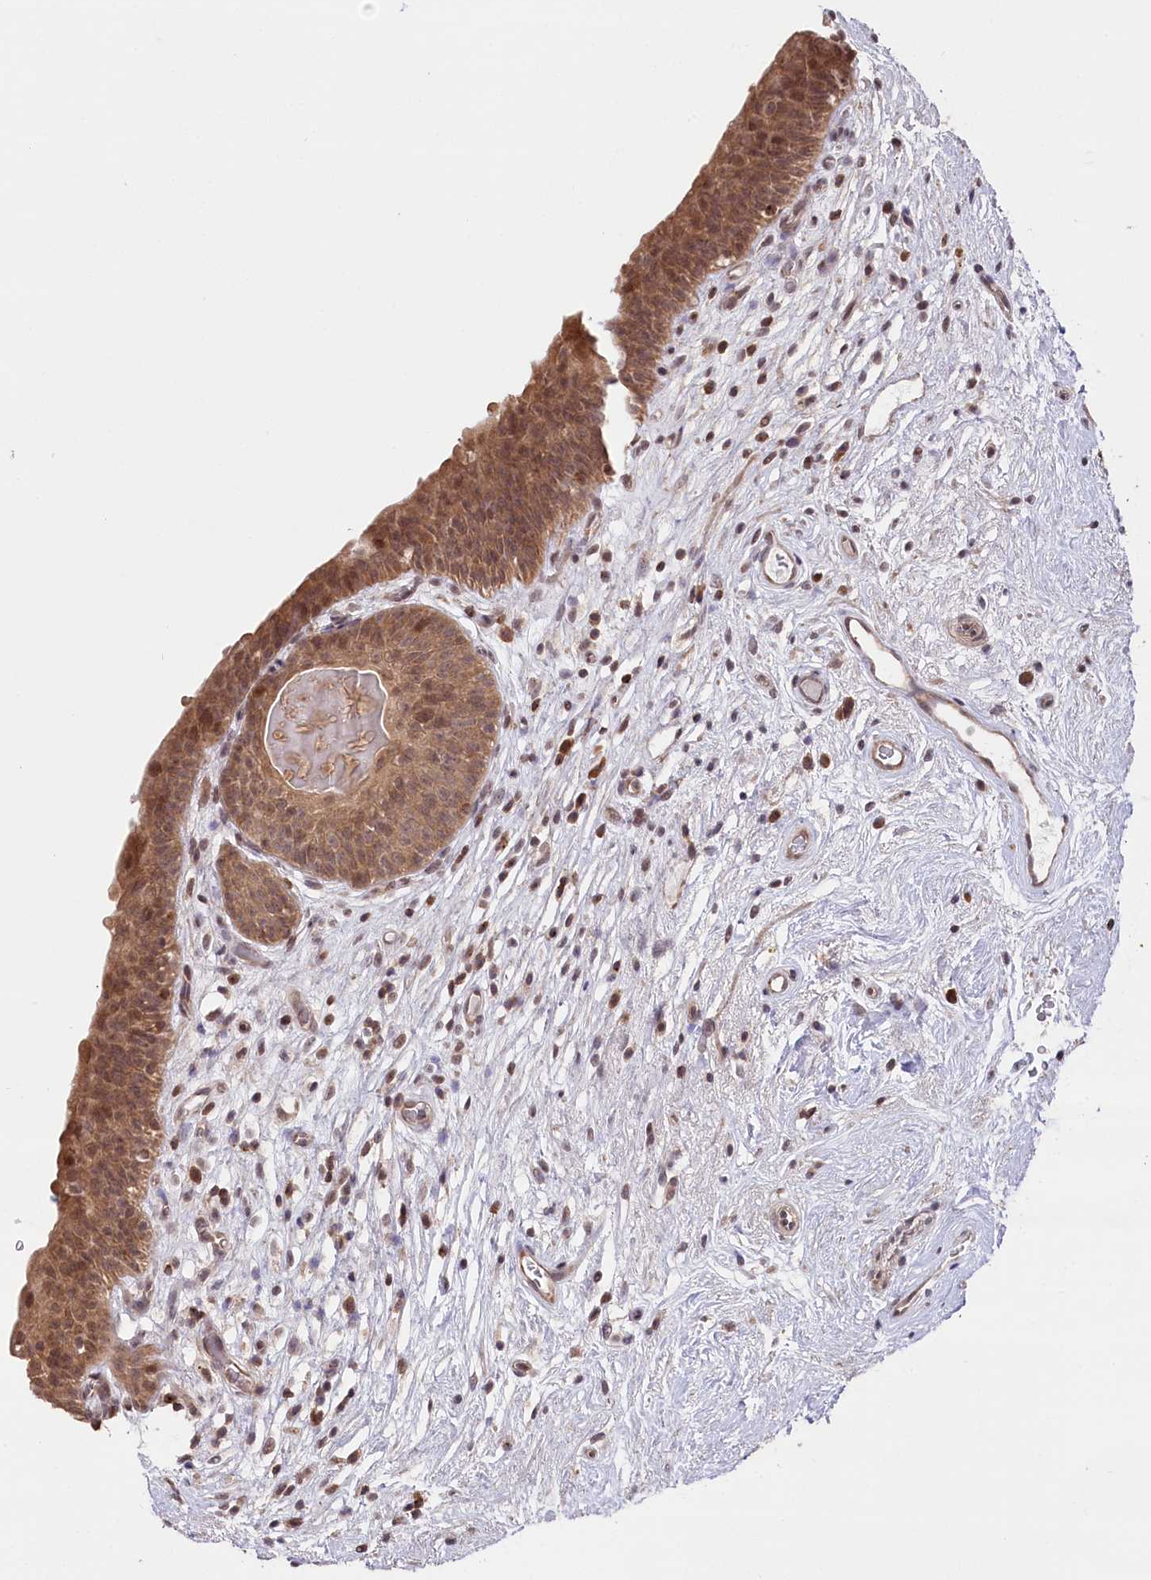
{"staining": {"intensity": "moderate", "quantity": ">75%", "location": "cytoplasmic/membranous,nuclear"}, "tissue": "urinary bladder", "cell_type": "Urothelial cells", "image_type": "normal", "snomed": [{"axis": "morphology", "description": "Normal tissue, NOS"}, {"axis": "topography", "description": "Urinary bladder"}], "caption": "A high-resolution image shows immunohistochemistry staining of benign urinary bladder, which displays moderate cytoplasmic/membranous,nuclear expression in about >75% of urothelial cells.", "gene": "CCSER2", "patient": {"sex": "male", "age": 83}}